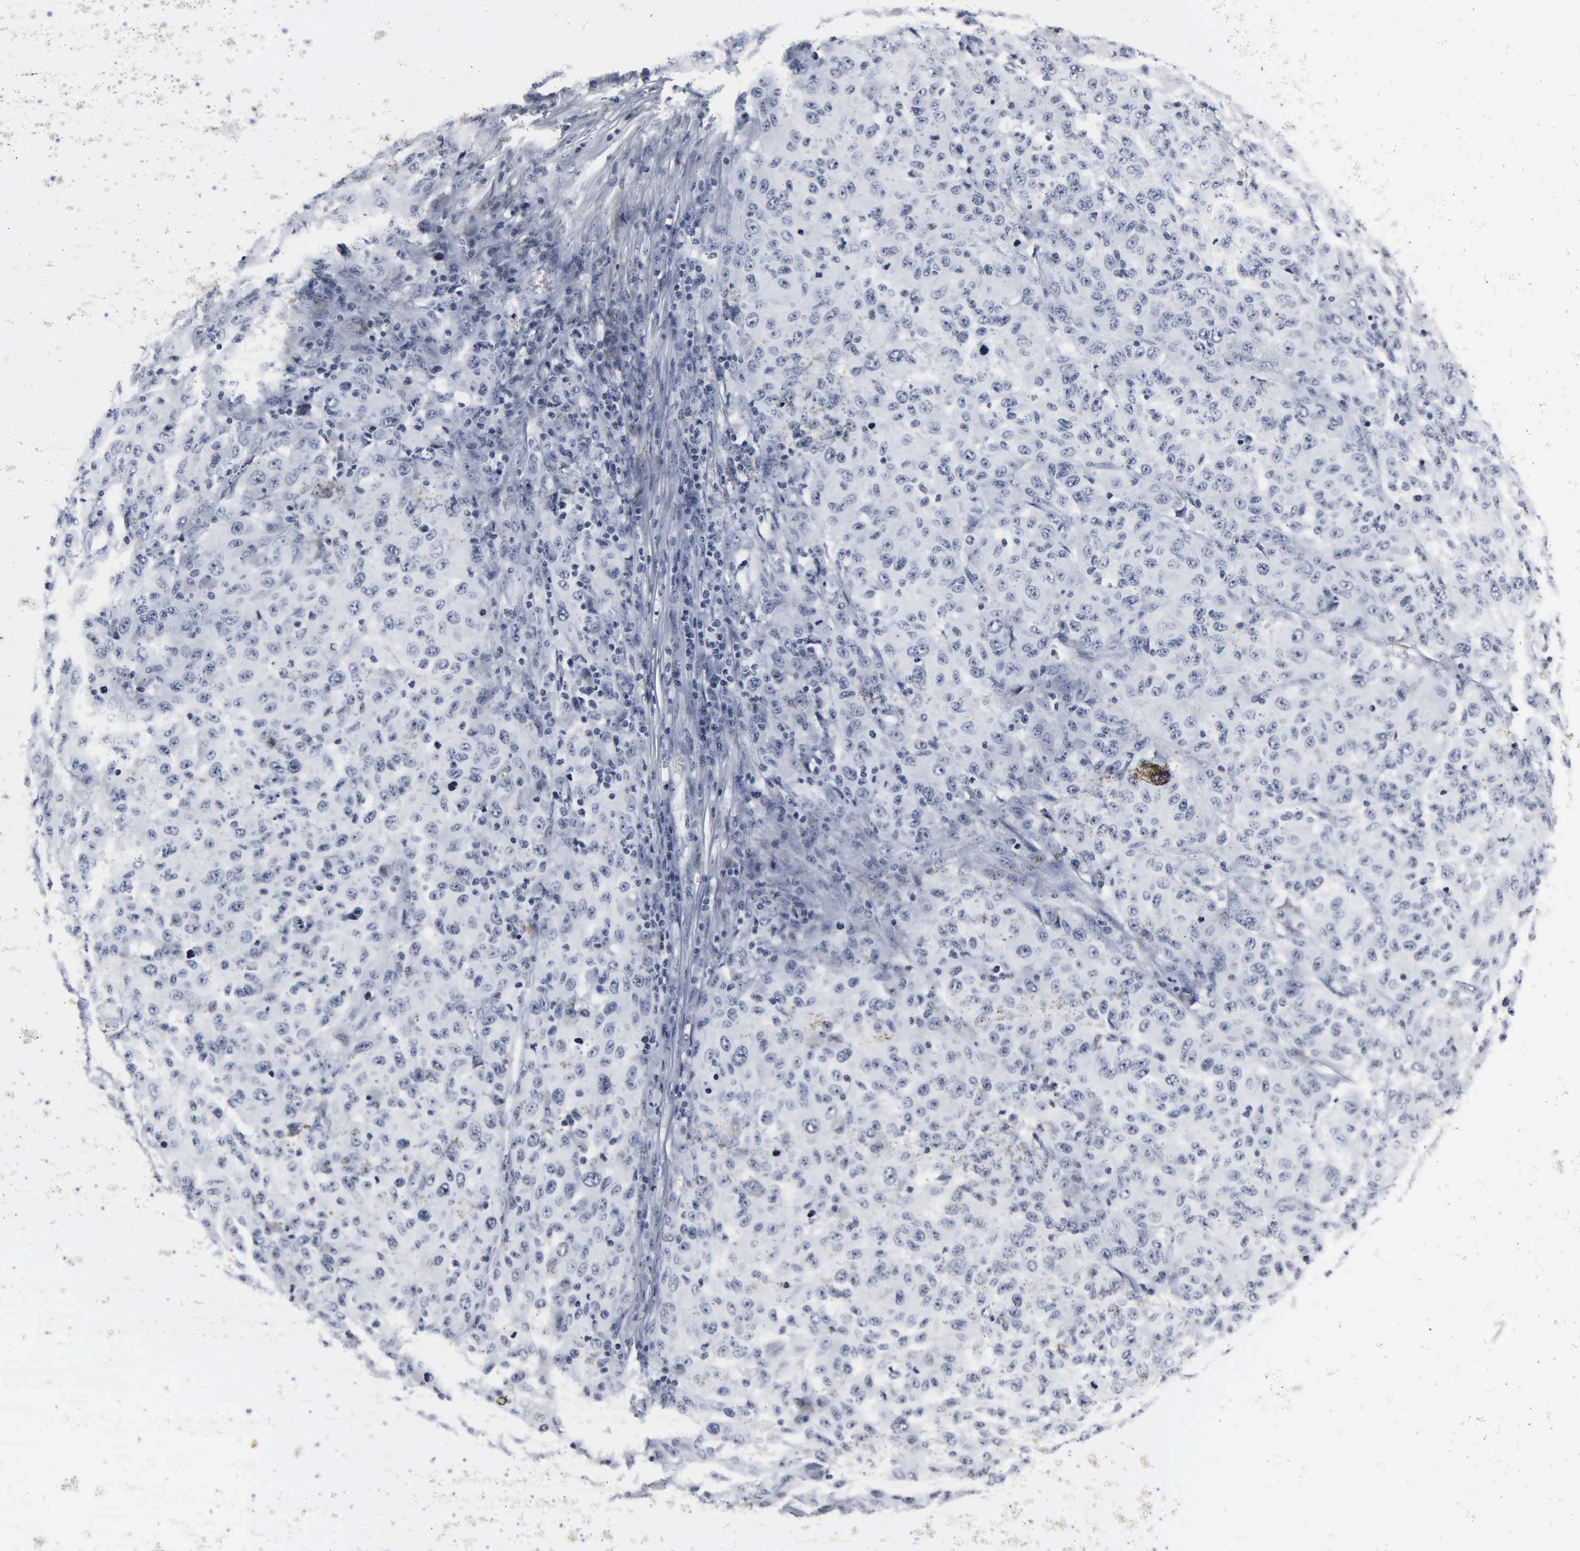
{"staining": {"intensity": "negative", "quantity": "none", "location": "none"}, "tissue": "melanoma", "cell_type": "Tumor cells", "image_type": "cancer", "snomed": [{"axis": "morphology", "description": "Malignant melanoma, NOS"}, {"axis": "topography", "description": "Skin"}], "caption": "This image is of melanoma stained with immunohistochemistry (IHC) to label a protein in brown with the nuclei are counter-stained blue. There is no staining in tumor cells.", "gene": "DGCR2", "patient": {"sex": "female", "age": 77}}